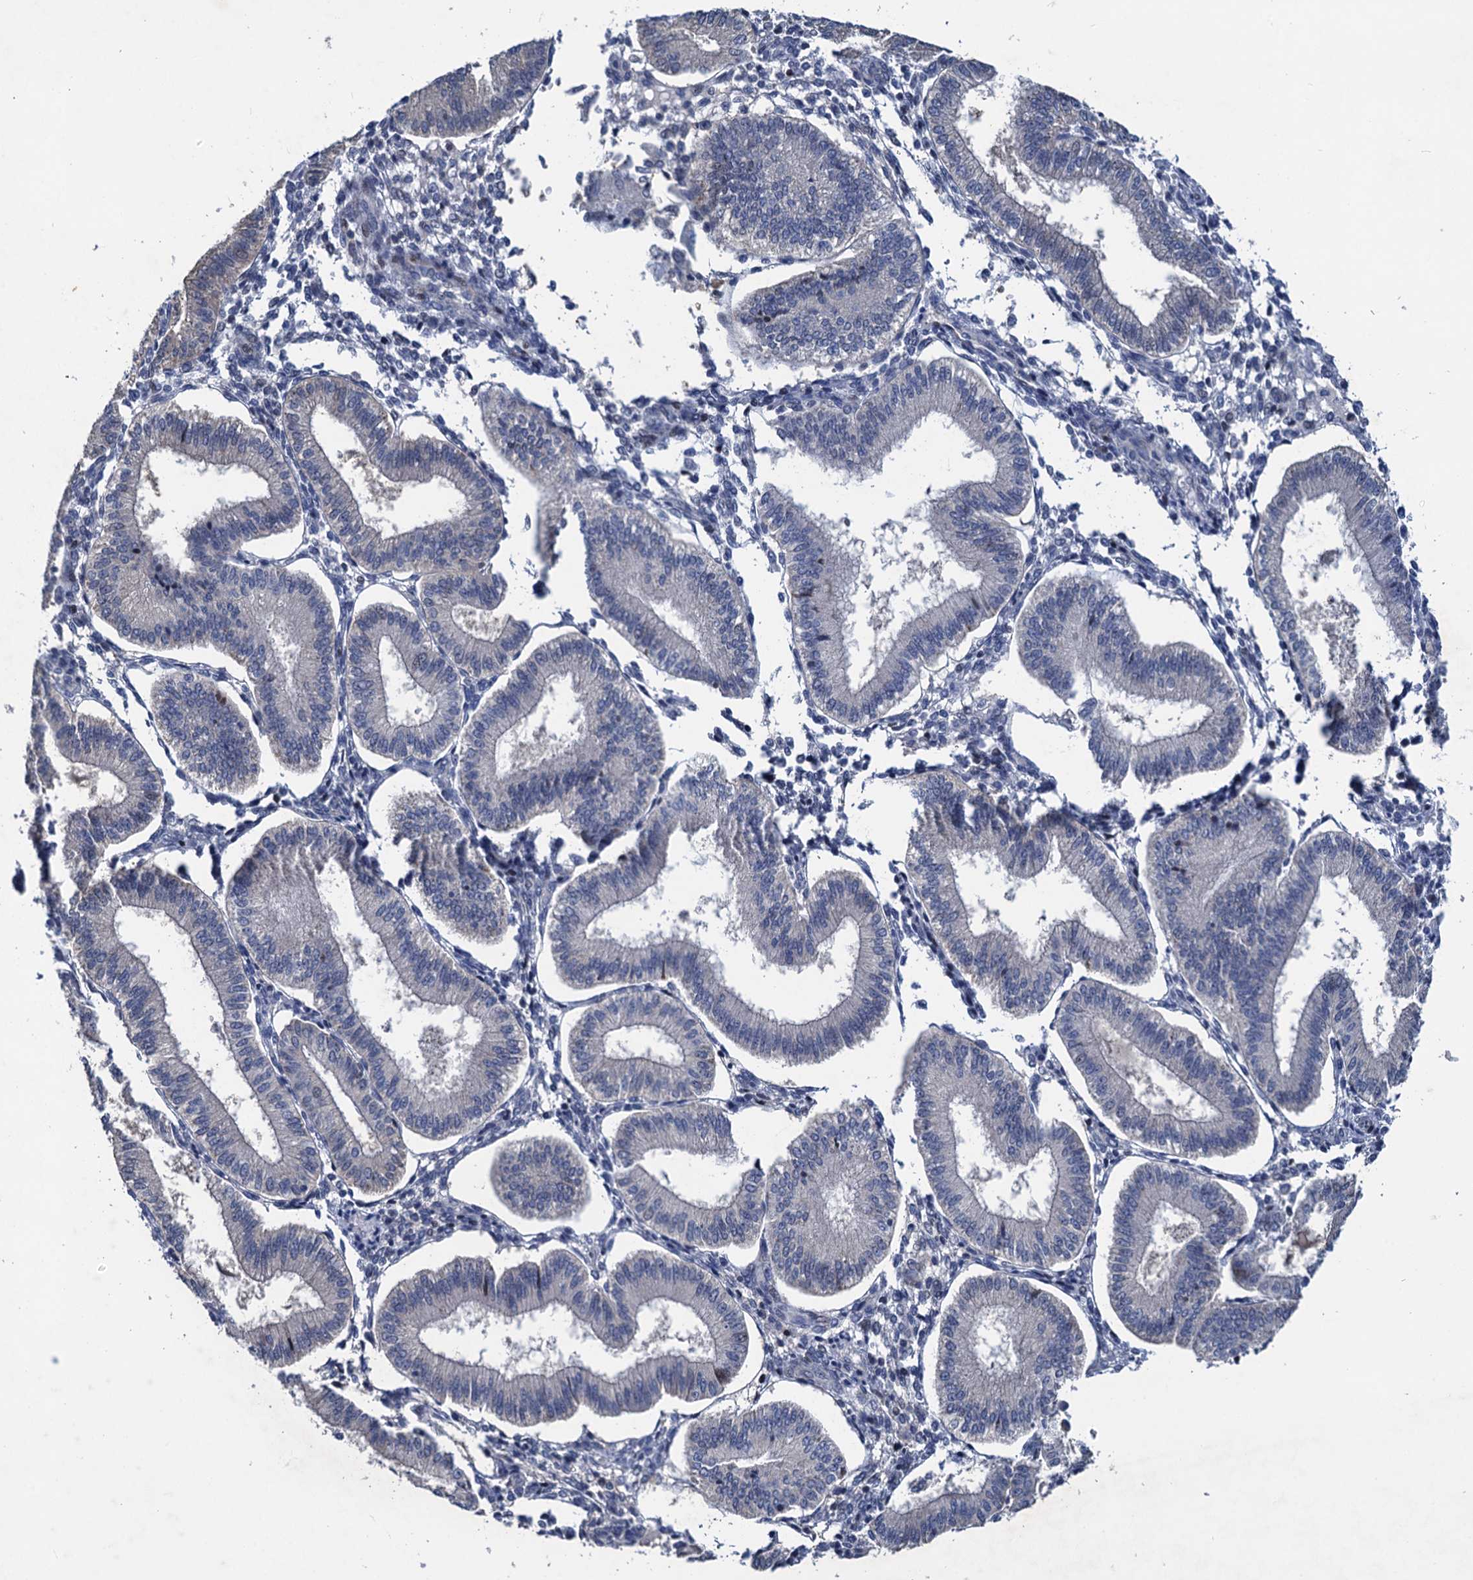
{"staining": {"intensity": "negative", "quantity": "none", "location": "none"}, "tissue": "endometrium", "cell_type": "Cells in endometrial stroma", "image_type": "normal", "snomed": [{"axis": "morphology", "description": "Normal tissue, NOS"}, {"axis": "topography", "description": "Endometrium"}], "caption": "High magnification brightfield microscopy of unremarkable endometrium stained with DAB (brown) and counterstained with hematoxylin (blue): cells in endometrial stroma show no significant positivity.", "gene": "ESYT3", "patient": {"sex": "female", "age": 39}}